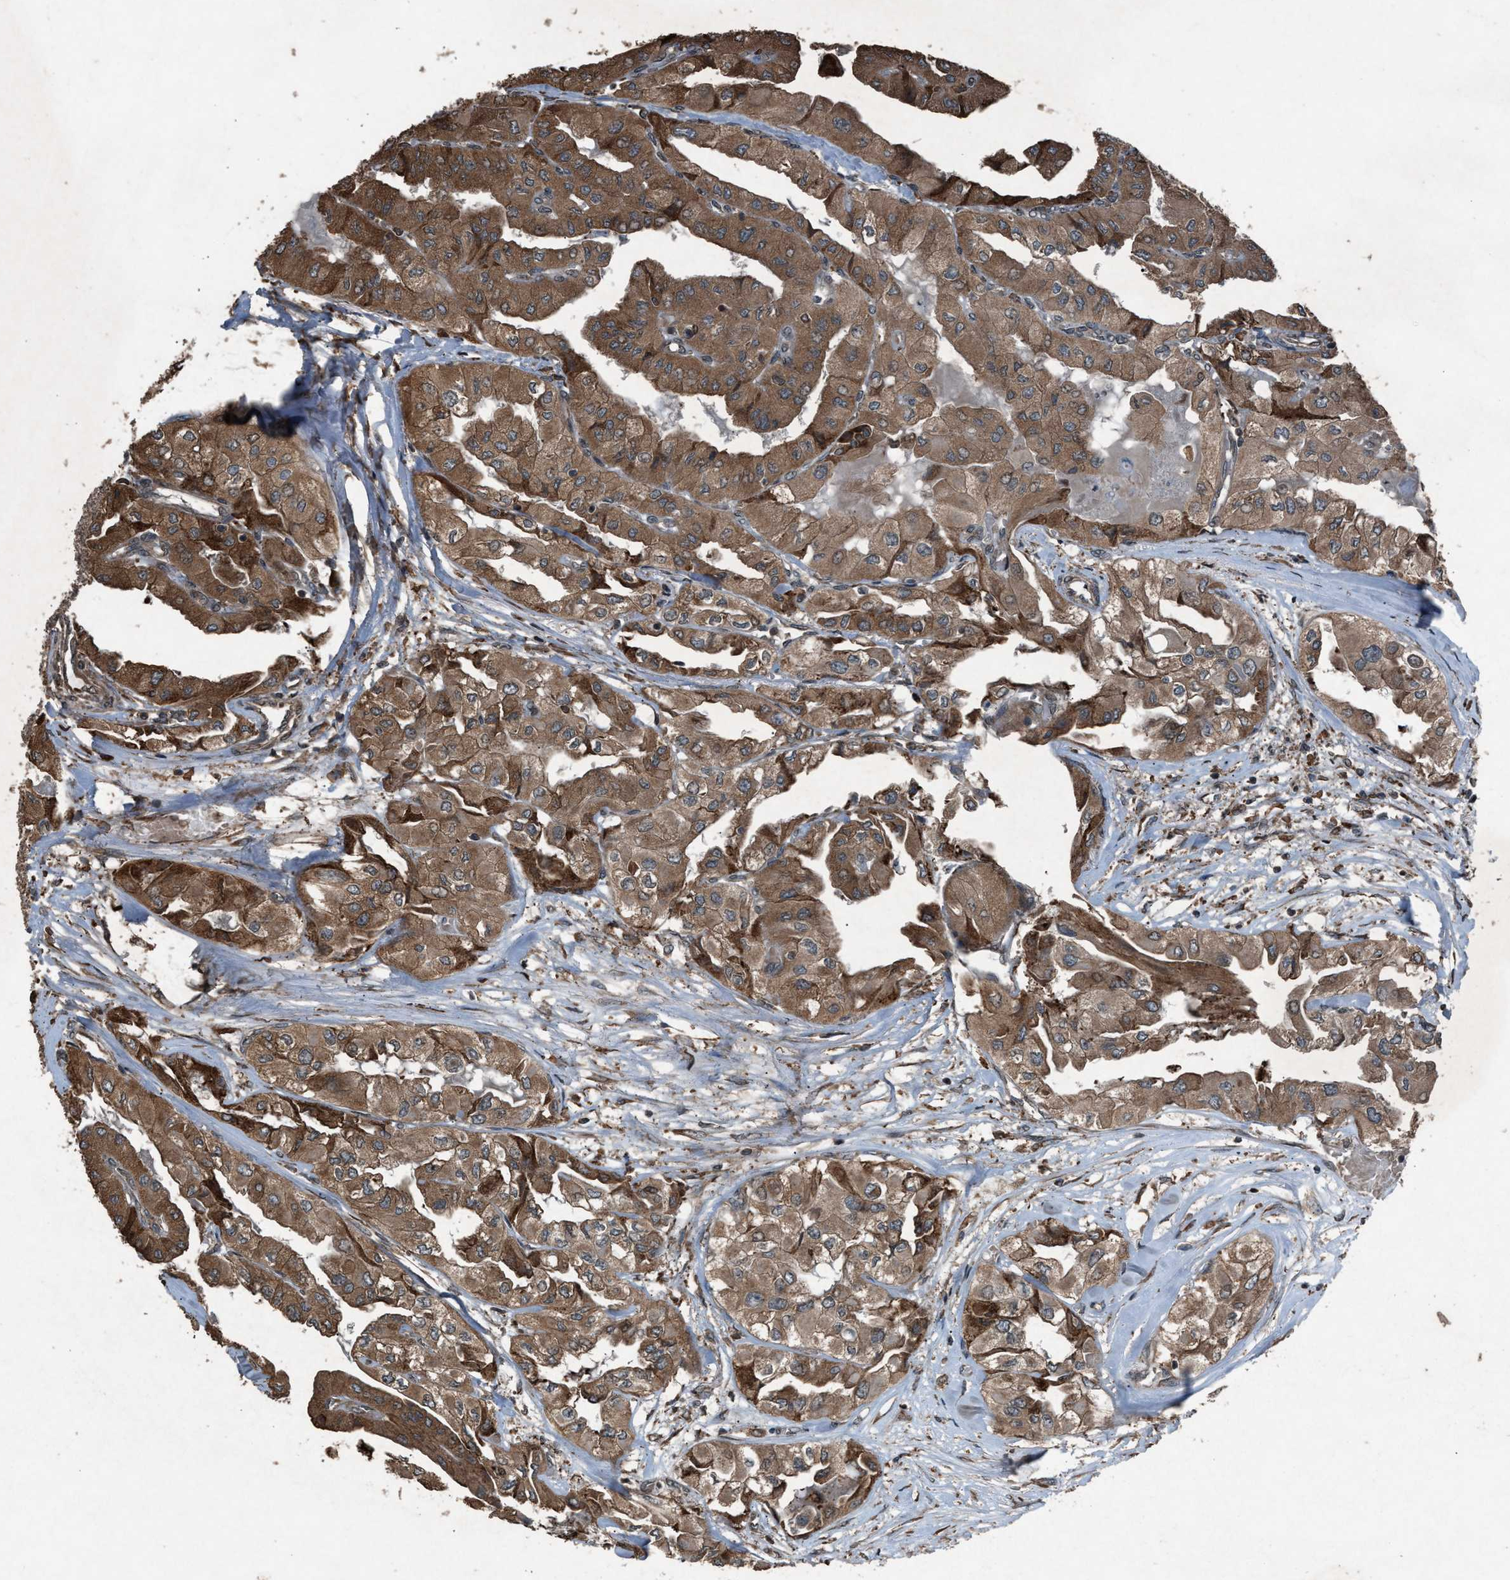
{"staining": {"intensity": "moderate", "quantity": ">75%", "location": "cytoplasmic/membranous"}, "tissue": "thyroid cancer", "cell_type": "Tumor cells", "image_type": "cancer", "snomed": [{"axis": "morphology", "description": "Papillary adenocarcinoma, NOS"}, {"axis": "topography", "description": "Thyroid gland"}], "caption": "High-power microscopy captured an immunohistochemistry (IHC) photomicrograph of thyroid cancer, revealing moderate cytoplasmic/membranous expression in about >75% of tumor cells.", "gene": "CALR", "patient": {"sex": "female", "age": 59}}